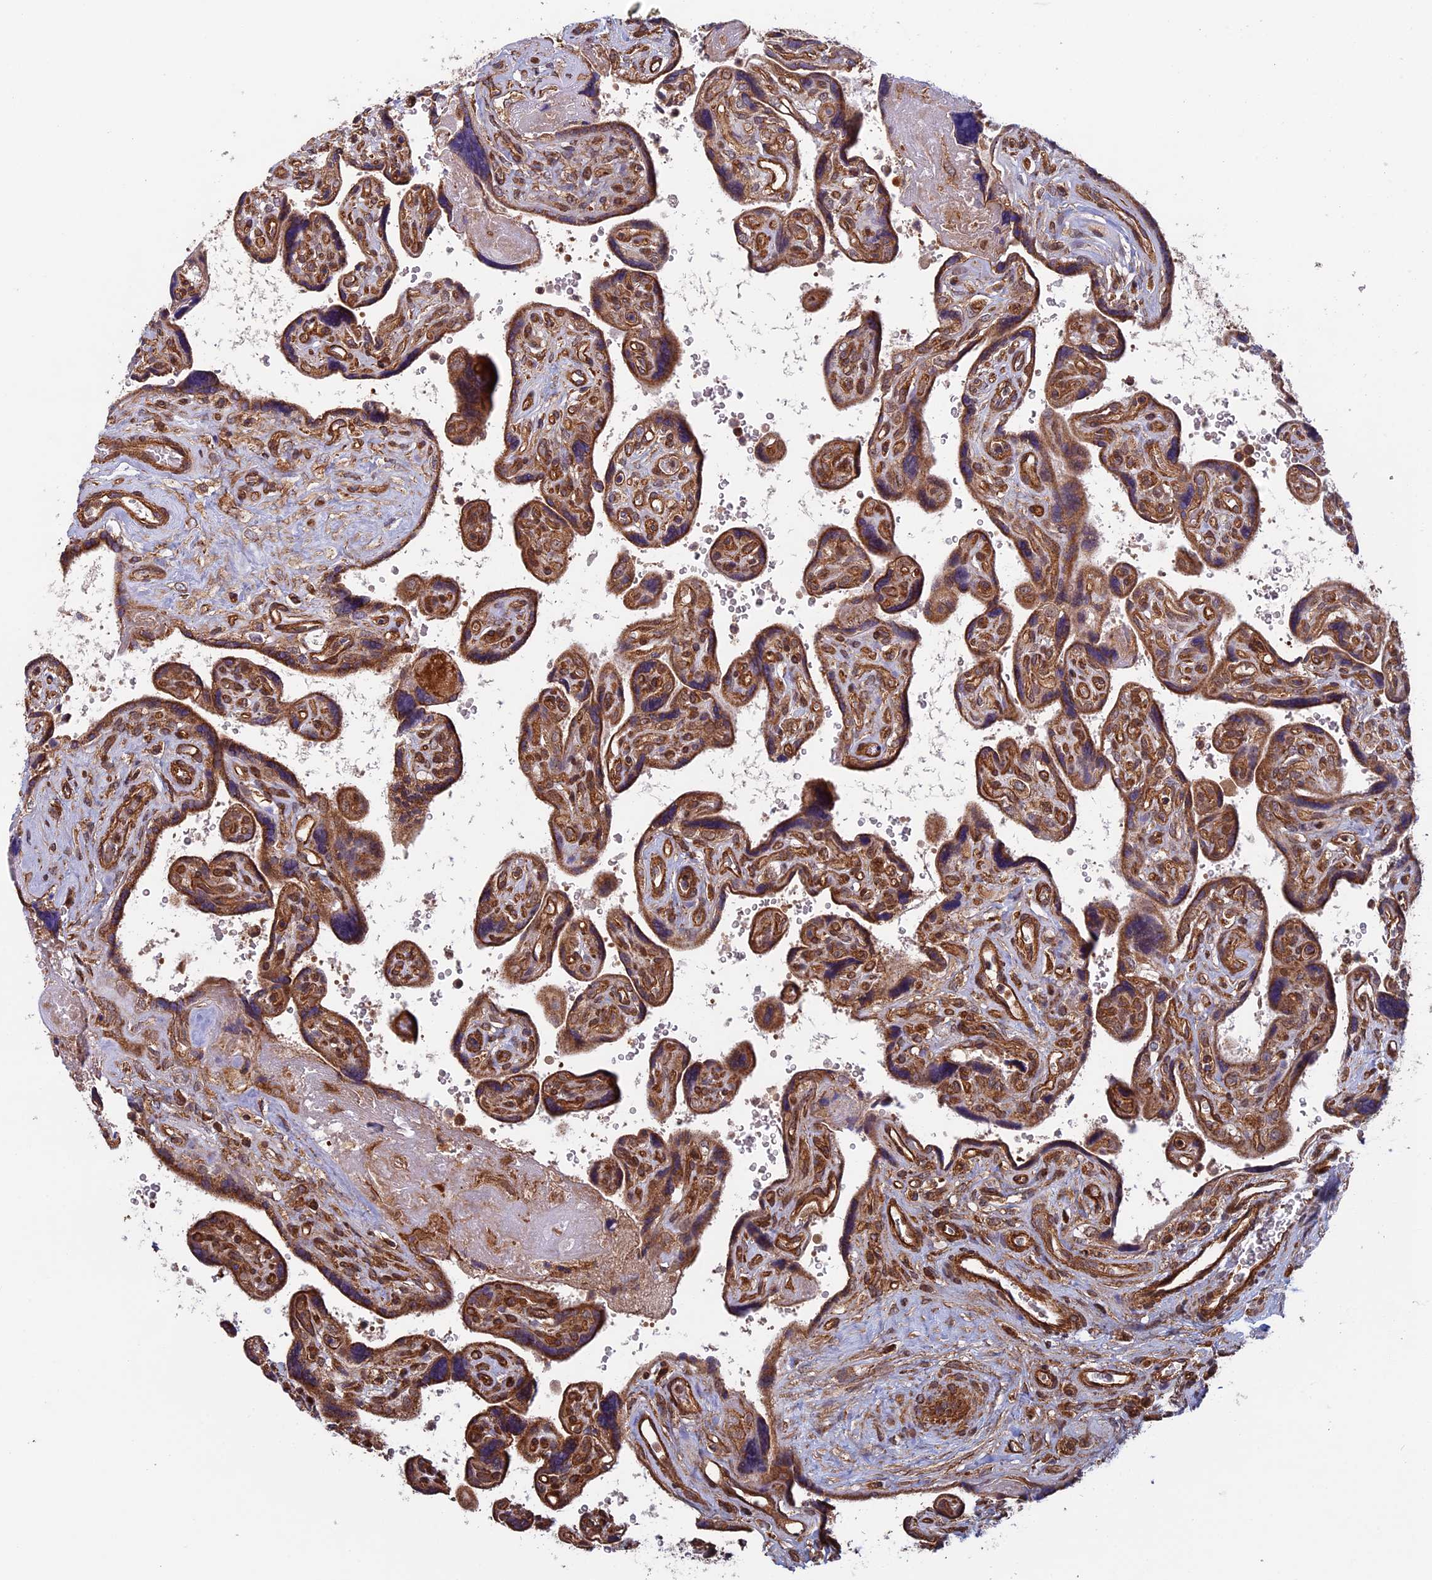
{"staining": {"intensity": "strong", "quantity": ">75%", "location": "cytoplasmic/membranous"}, "tissue": "placenta", "cell_type": "Trophoblastic cells", "image_type": "normal", "snomed": [{"axis": "morphology", "description": "Normal tissue, NOS"}, {"axis": "topography", "description": "Placenta"}], "caption": "Brown immunohistochemical staining in unremarkable placenta displays strong cytoplasmic/membranous positivity in about >75% of trophoblastic cells. The staining was performed using DAB, with brown indicating positive protein expression. Nuclei are stained blue with hematoxylin.", "gene": "CCDC8", "patient": {"sex": "female", "age": 39}}